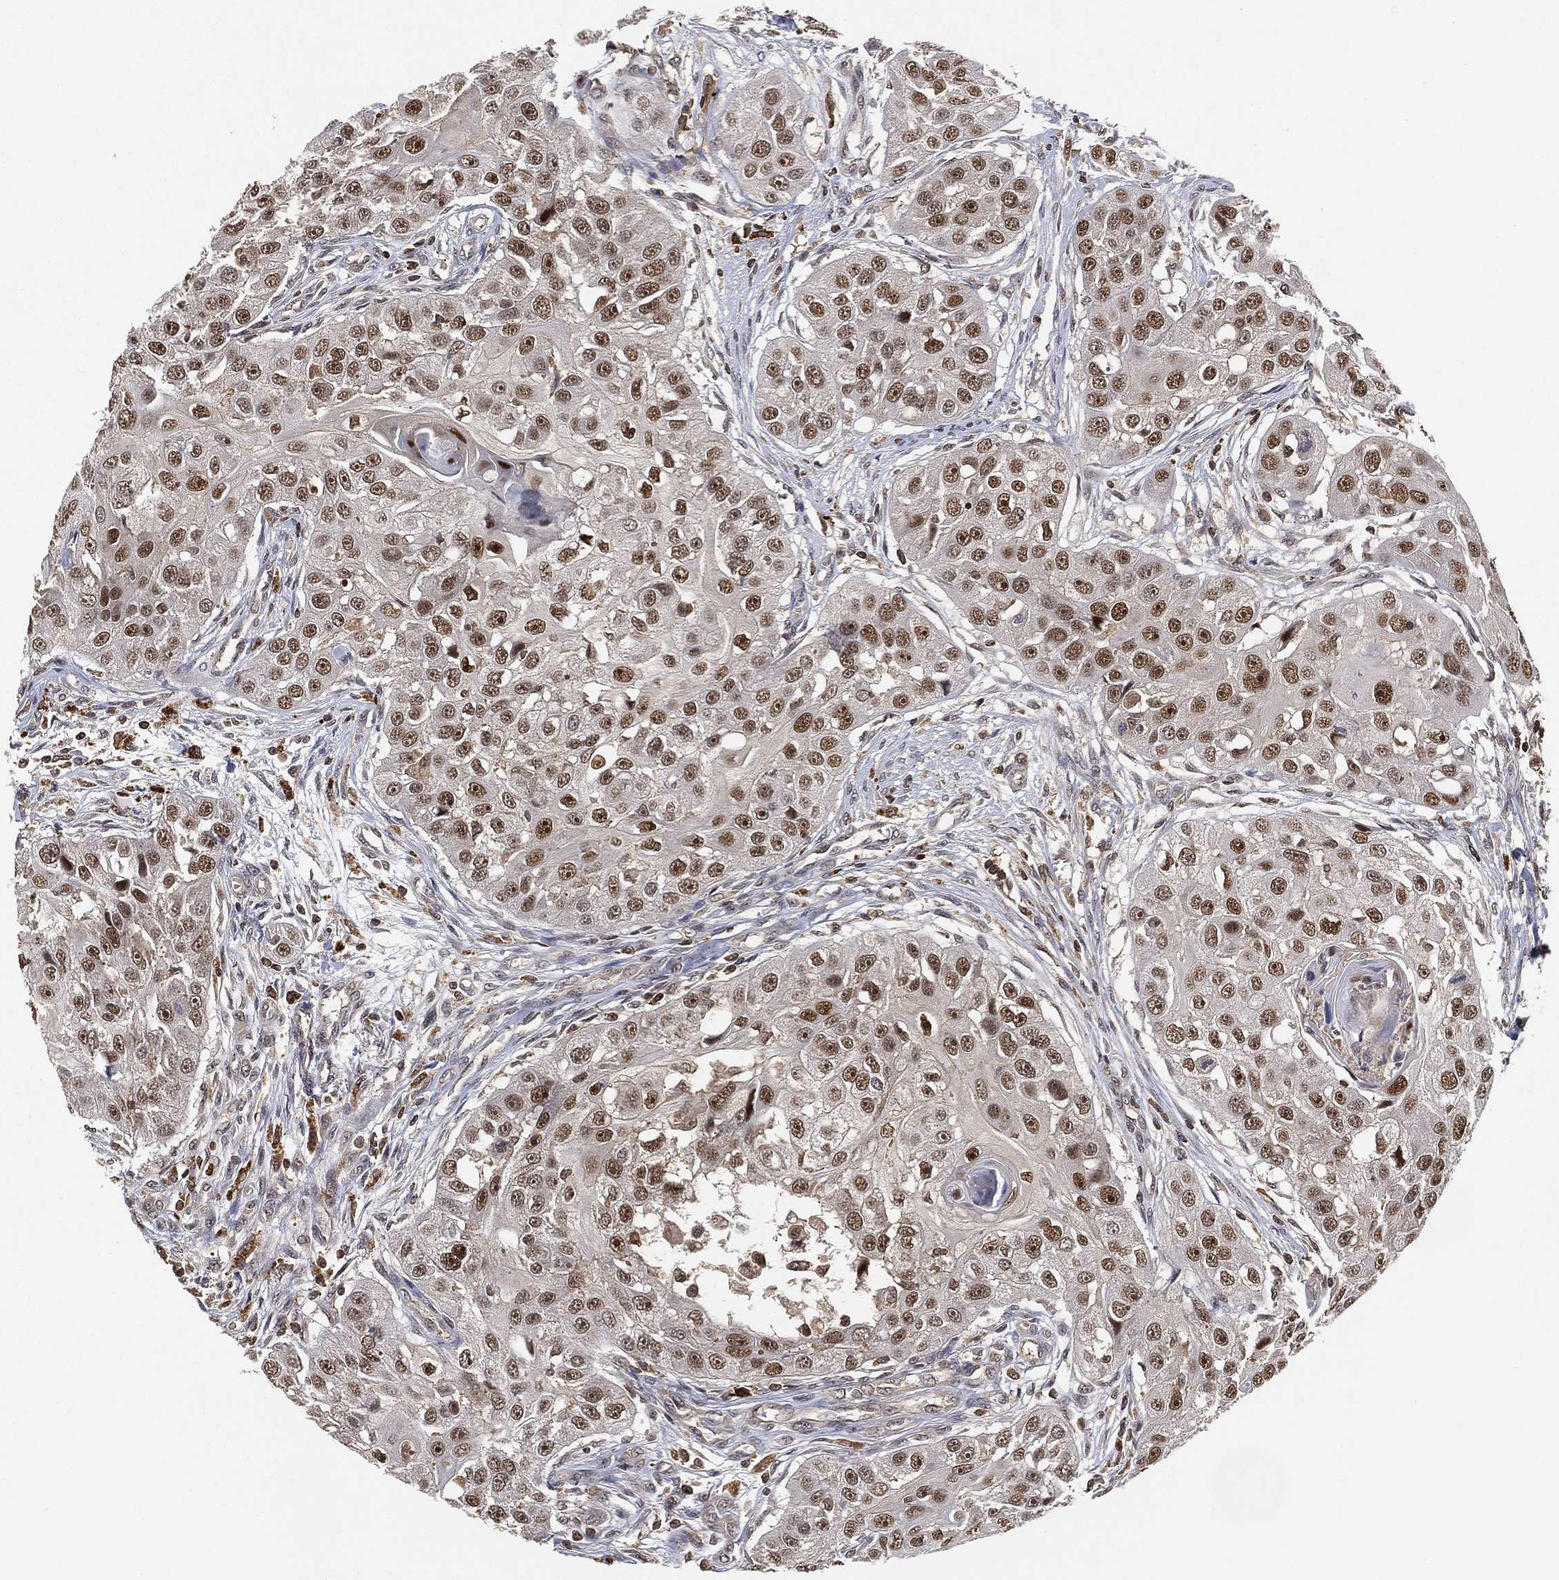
{"staining": {"intensity": "moderate", "quantity": ">75%", "location": "nuclear"}, "tissue": "head and neck cancer", "cell_type": "Tumor cells", "image_type": "cancer", "snomed": [{"axis": "morphology", "description": "Squamous cell carcinoma, NOS"}, {"axis": "topography", "description": "Head-Neck"}], "caption": "The immunohistochemical stain shows moderate nuclear positivity in tumor cells of head and neck squamous cell carcinoma tissue.", "gene": "WDR26", "patient": {"sex": "male", "age": 51}}